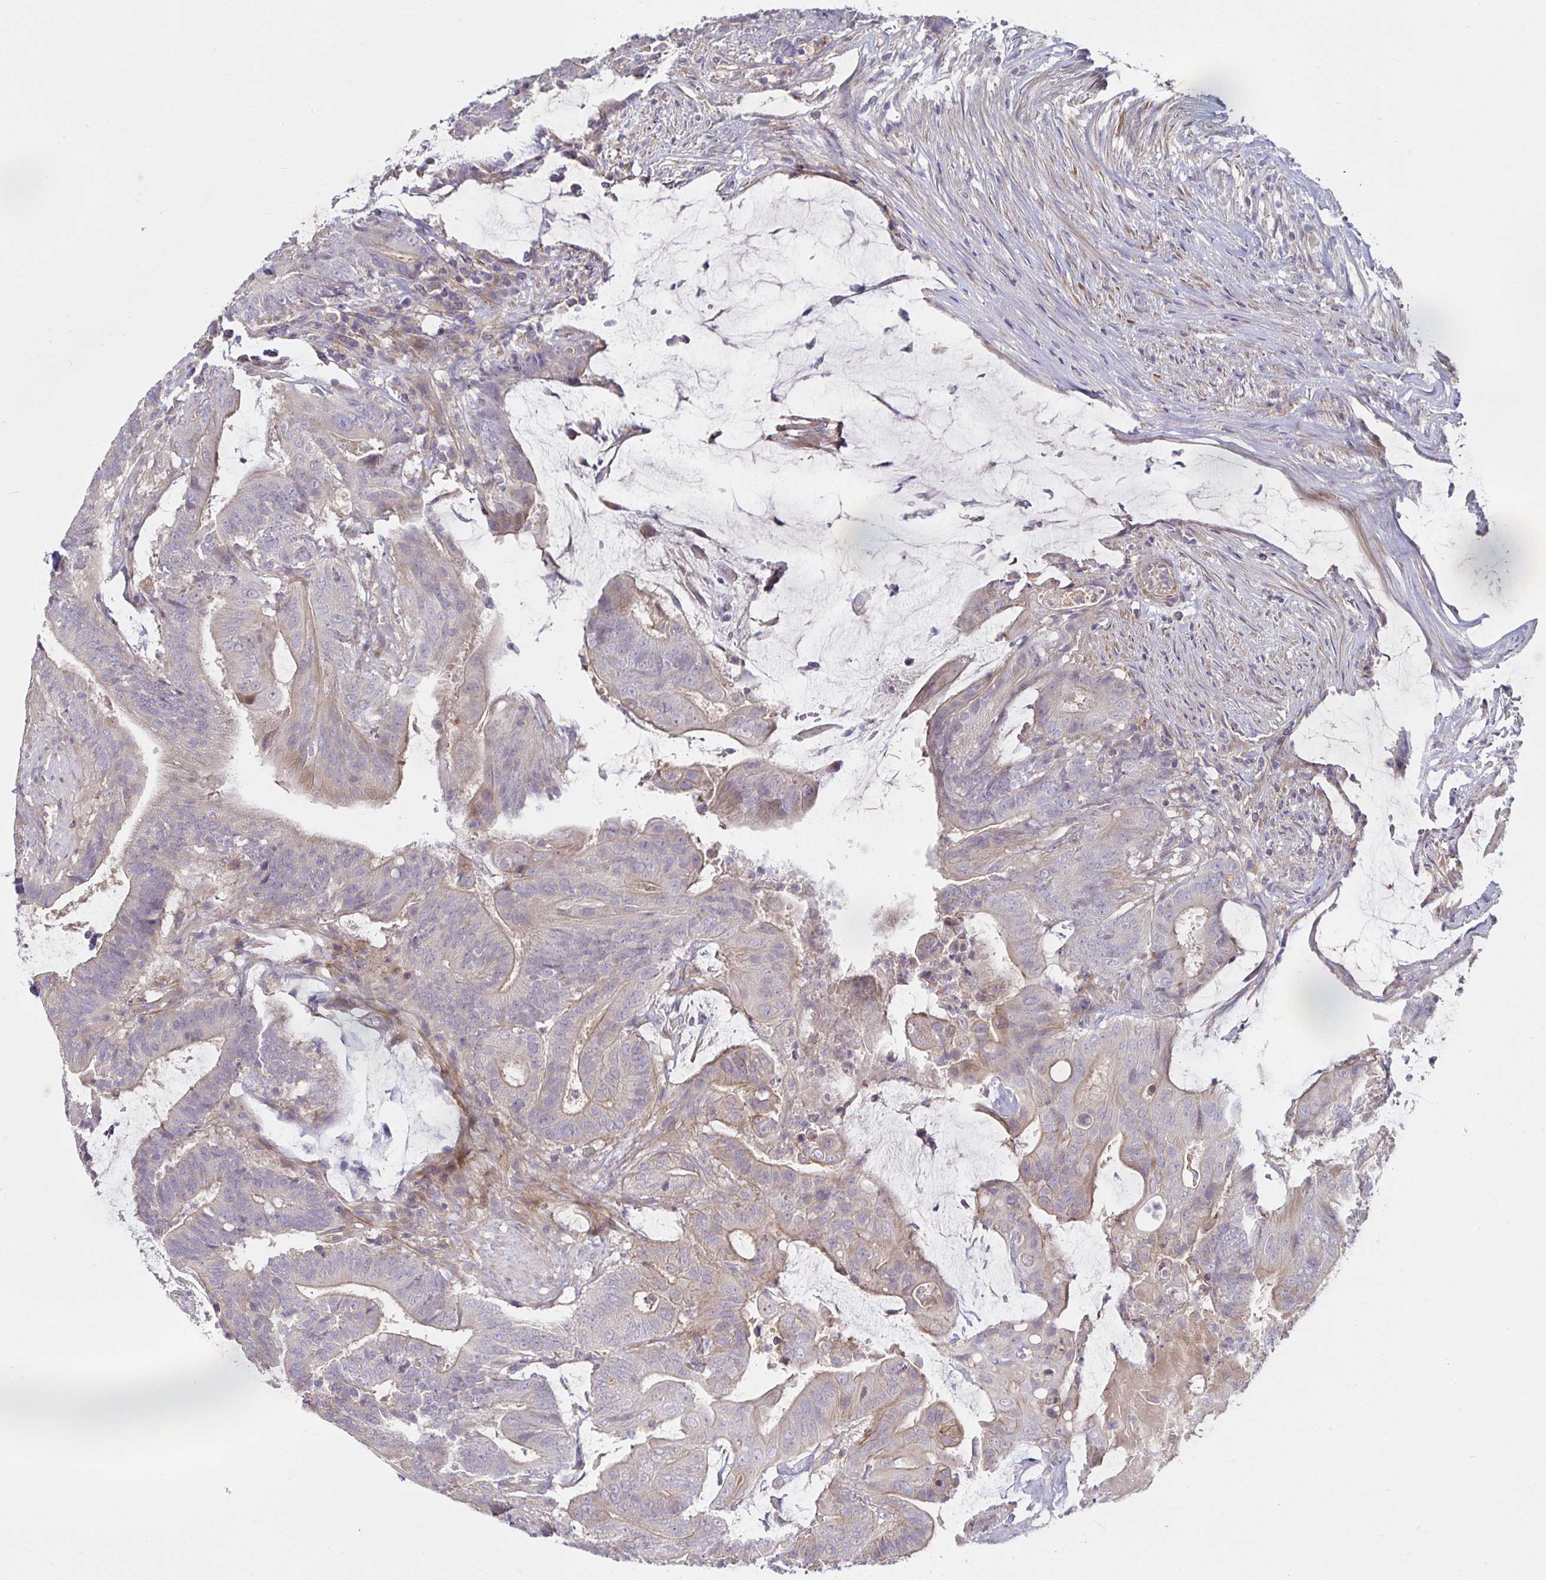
{"staining": {"intensity": "weak", "quantity": "25%-75%", "location": "cytoplasmic/membranous"}, "tissue": "colorectal cancer", "cell_type": "Tumor cells", "image_type": "cancer", "snomed": [{"axis": "morphology", "description": "Adenocarcinoma, NOS"}, {"axis": "topography", "description": "Colon"}], "caption": "Immunohistochemistry (IHC) of adenocarcinoma (colorectal) displays low levels of weak cytoplasmic/membranous expression in approximately 25%-75% of tumor cells. (brown staining indicates protein expression, while blue staining denotes nuclei).", "gene": "METTL22", "patient": {"sex": "female", "age": 43}}